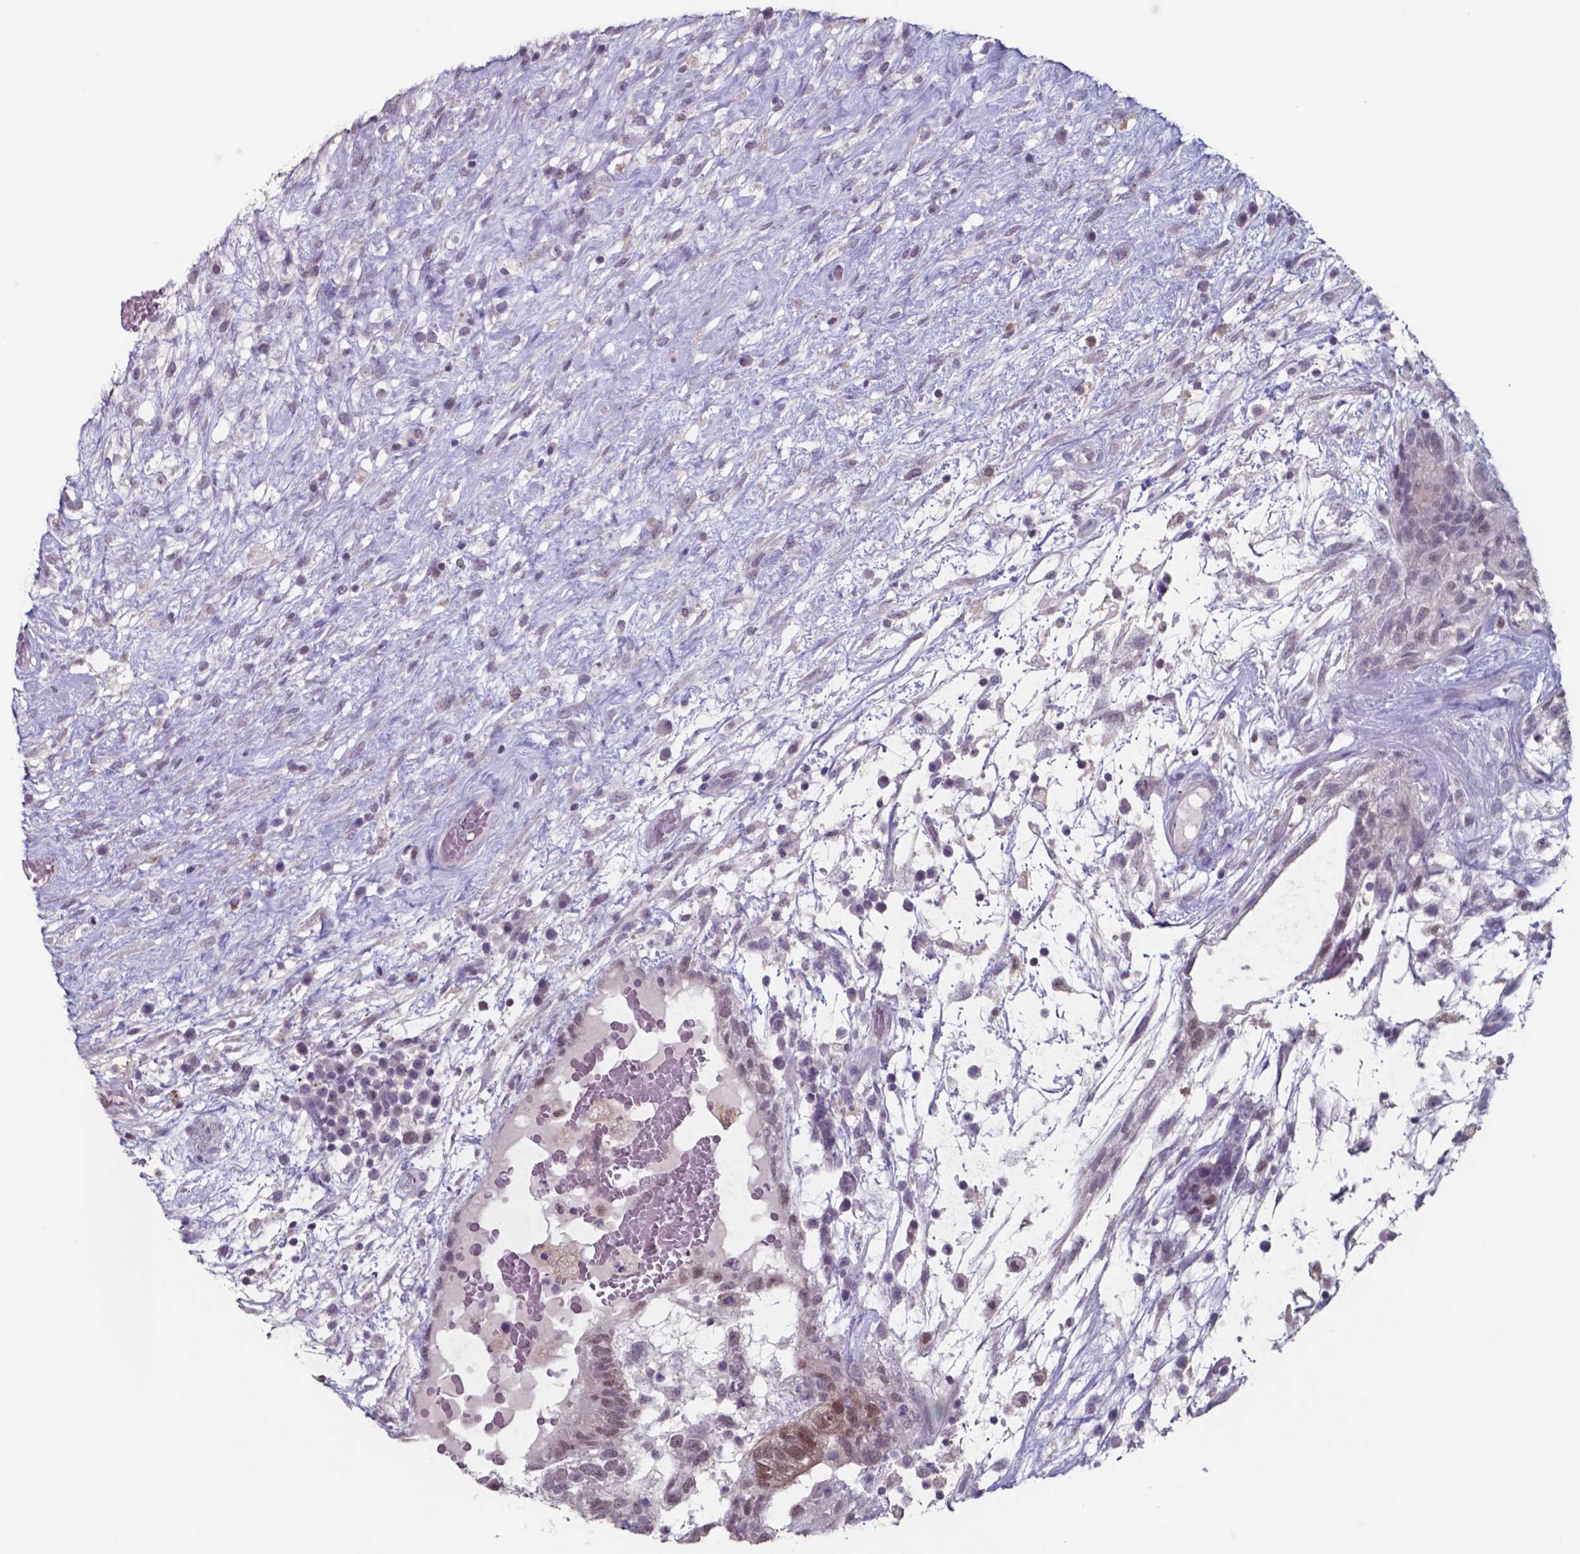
{"staining": {"intensity": "moderate", "quantity": "<25%", "location": "nuclear"}, "tissue": "testis cancer", "cell_type": "Tumor cells", "image_type": "cancer", "snomed": [{"axis": "morphology", "description": "Normal tissue, NOS"}, {"axis": "morphology", "description": "Carcinoma, Embryonal, NOS"}, {"axis": "topography", "description": "Testis"}], "caption": "A histopathology image of testis cancer (embryonal carcinoma) stained for a protein demonstrates moderate nuclear brown staining in tumor cells.", "gene": "TDP2", "patient": {"sex": "male", "age": 32}}